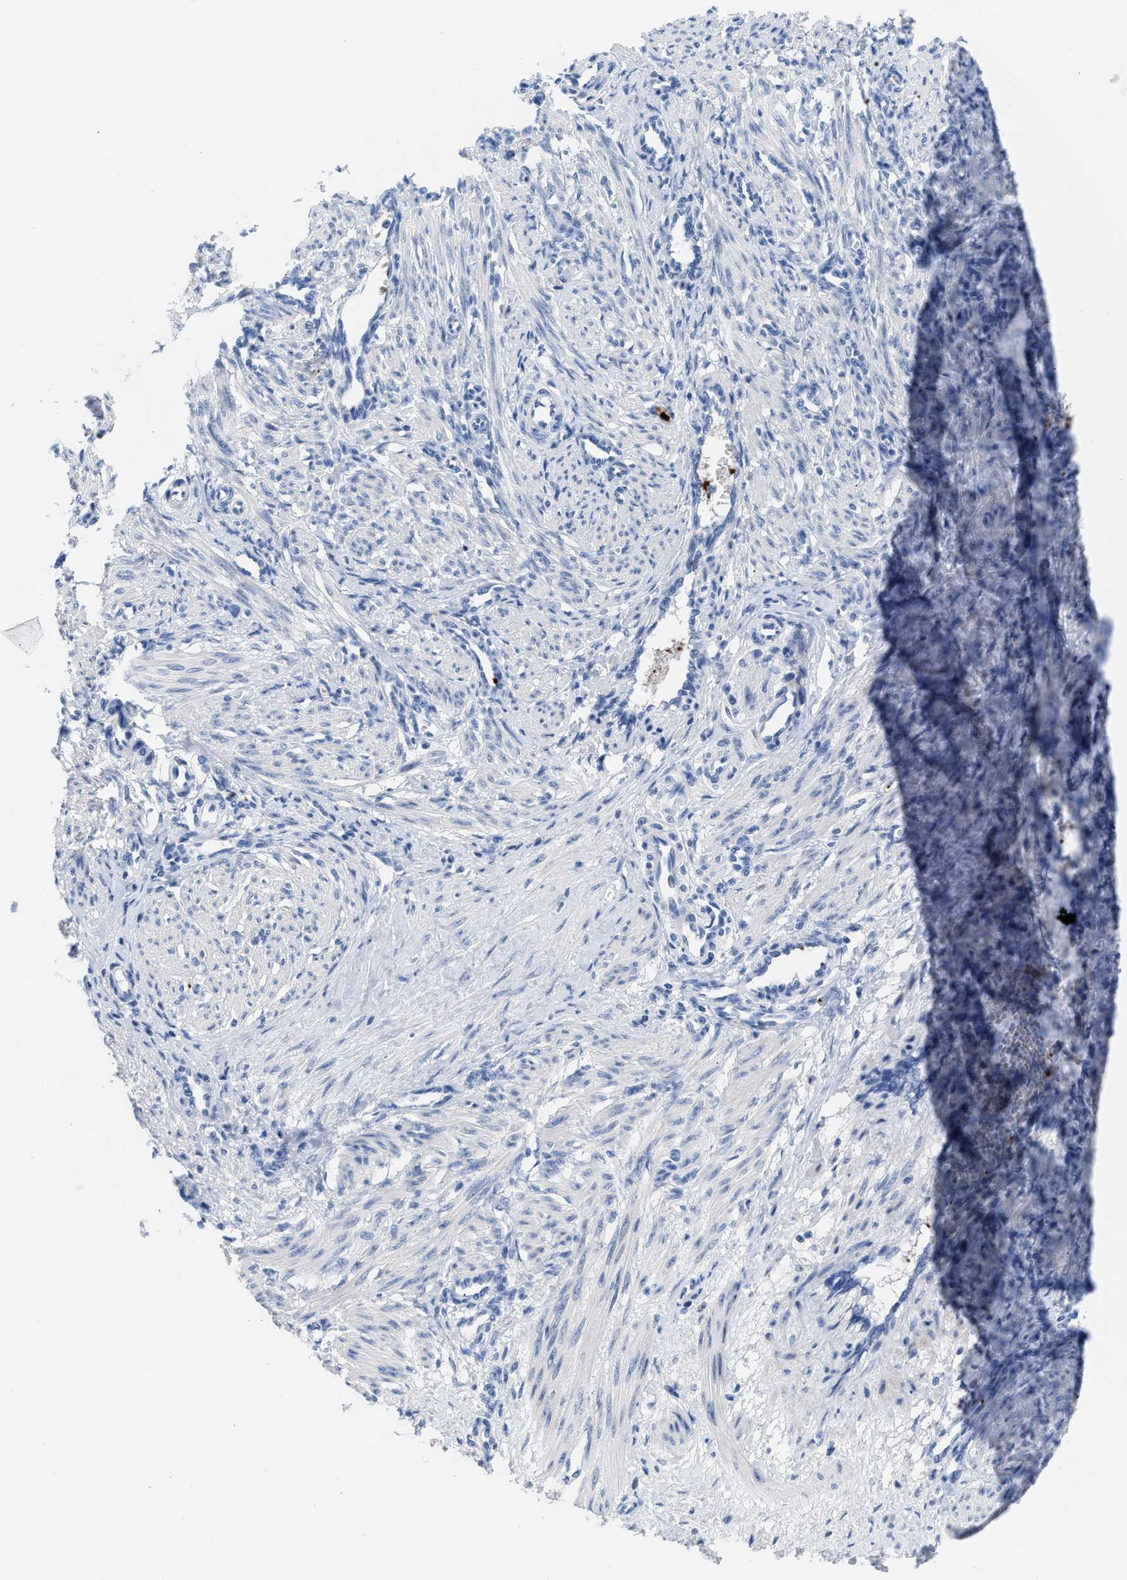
{"staining": {"intensity": "negative", "quantity": "none", "location": "none"}, "tissue": "smooth muscle", "cell_type": "Smooth muscle cells", "image_type": "normal", "snomed": [{"axis": "morphology", "description": "Normal tissue, NOS"}, {"axis": "topography", "description": "Endometrium"}], "caption": "Immunohistochemistry (IHC) of unremarkable smooth muscle reveals no positivity in smooth muscle cells. (Brightfield microscopy of DAB immunohistochemistry (IHC) at high magnification).", "gene": "FGF18", "patient": {"sex": "female", "age": 33}}